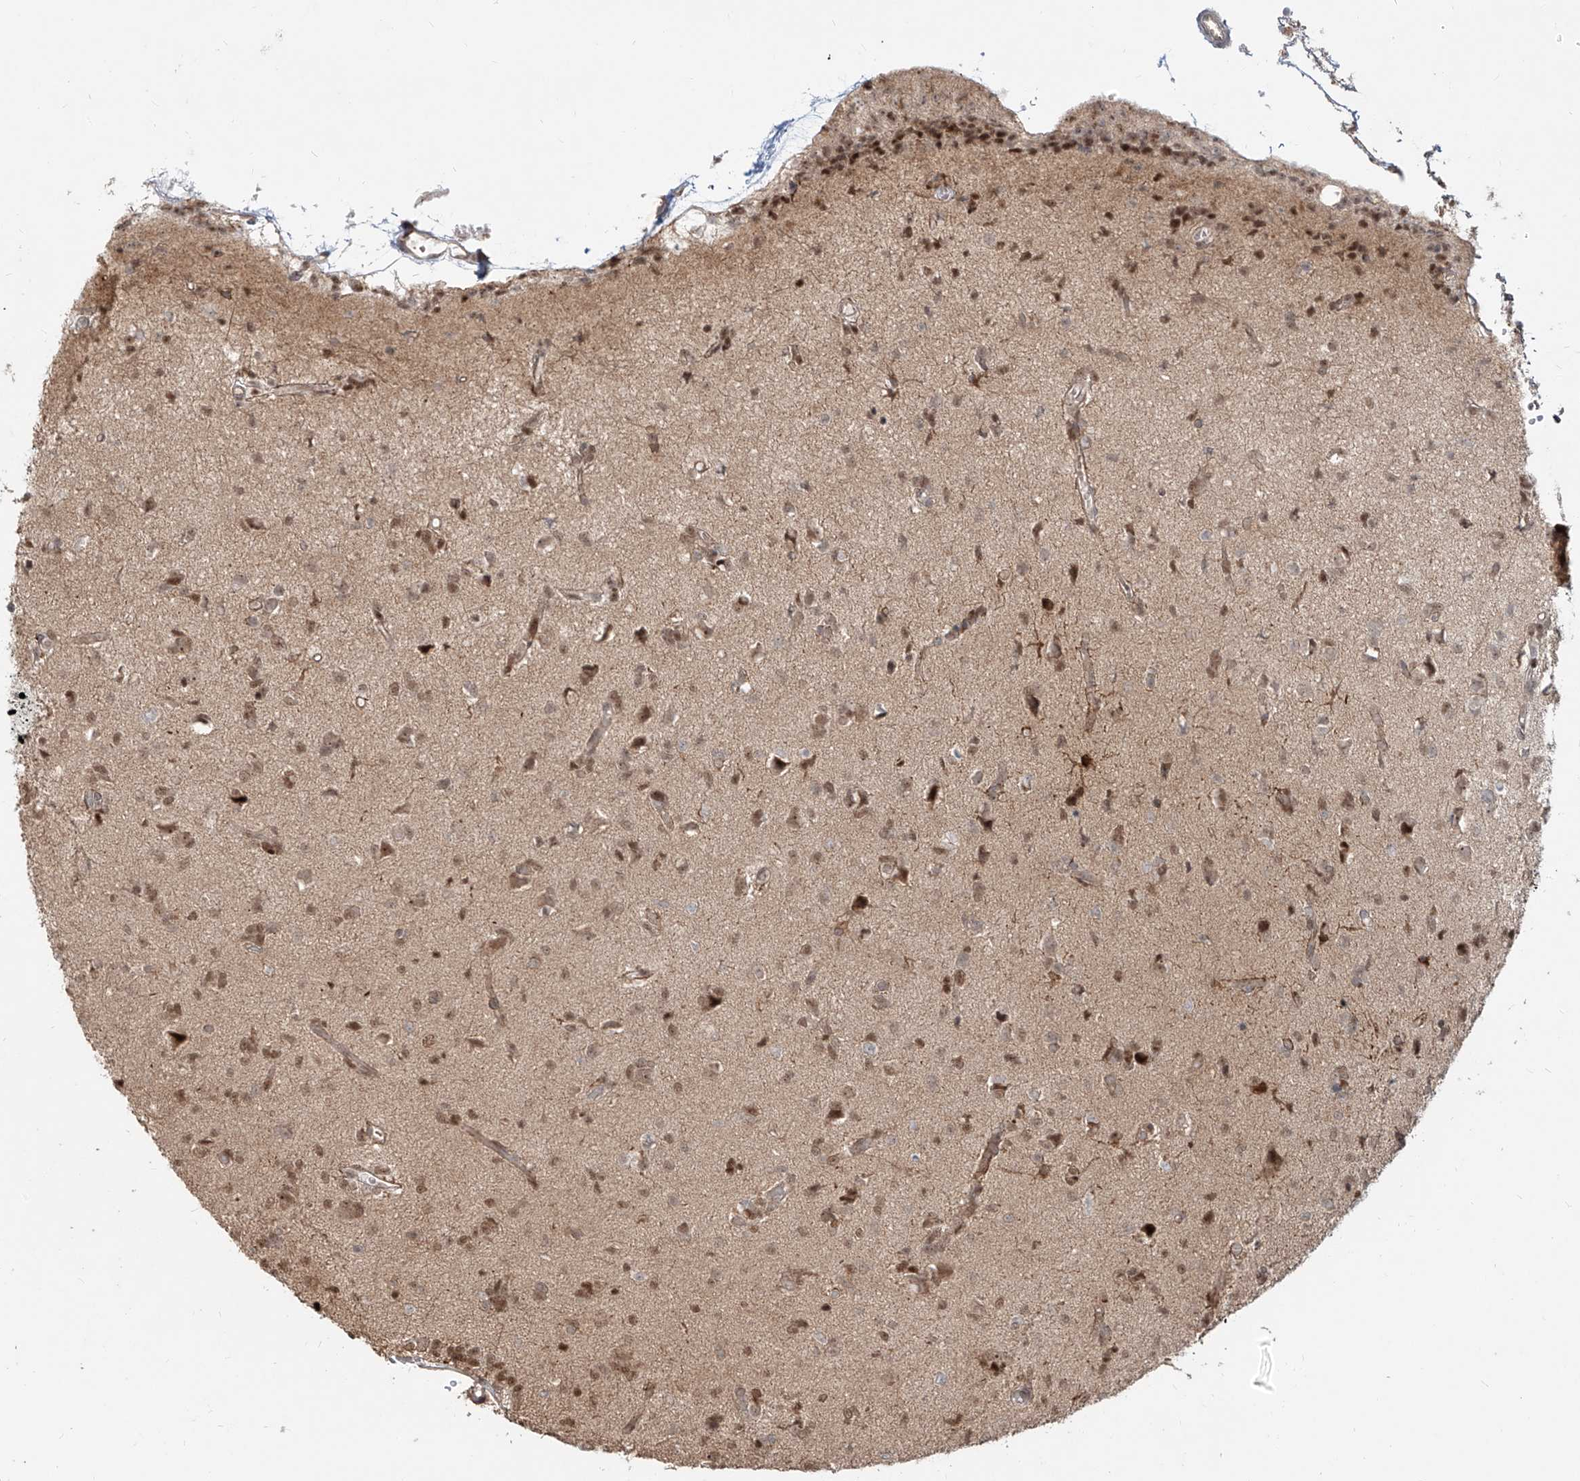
{"staining": {"intensity": "moderate", "quantity": ">75%", "location": "nuclear"}, "tissue": "glioma", "cell_type": "Tumor cells", "image_type": "cancer", "snomed": [{"axis": "morphology", "description": "Glioma, malignant, High grade"}, {"axis": "topography", "description": "Brain"}], "caption": "Immunohistochemistry (DAB (3,3'-diaminobenzidine)) staining of malignant glioma (high-grade) displays moderate nuclear protein staining in about >75% of tumor cells.", "gene": "ZNF710", "patient": {"sex": "female", "age": 59}}